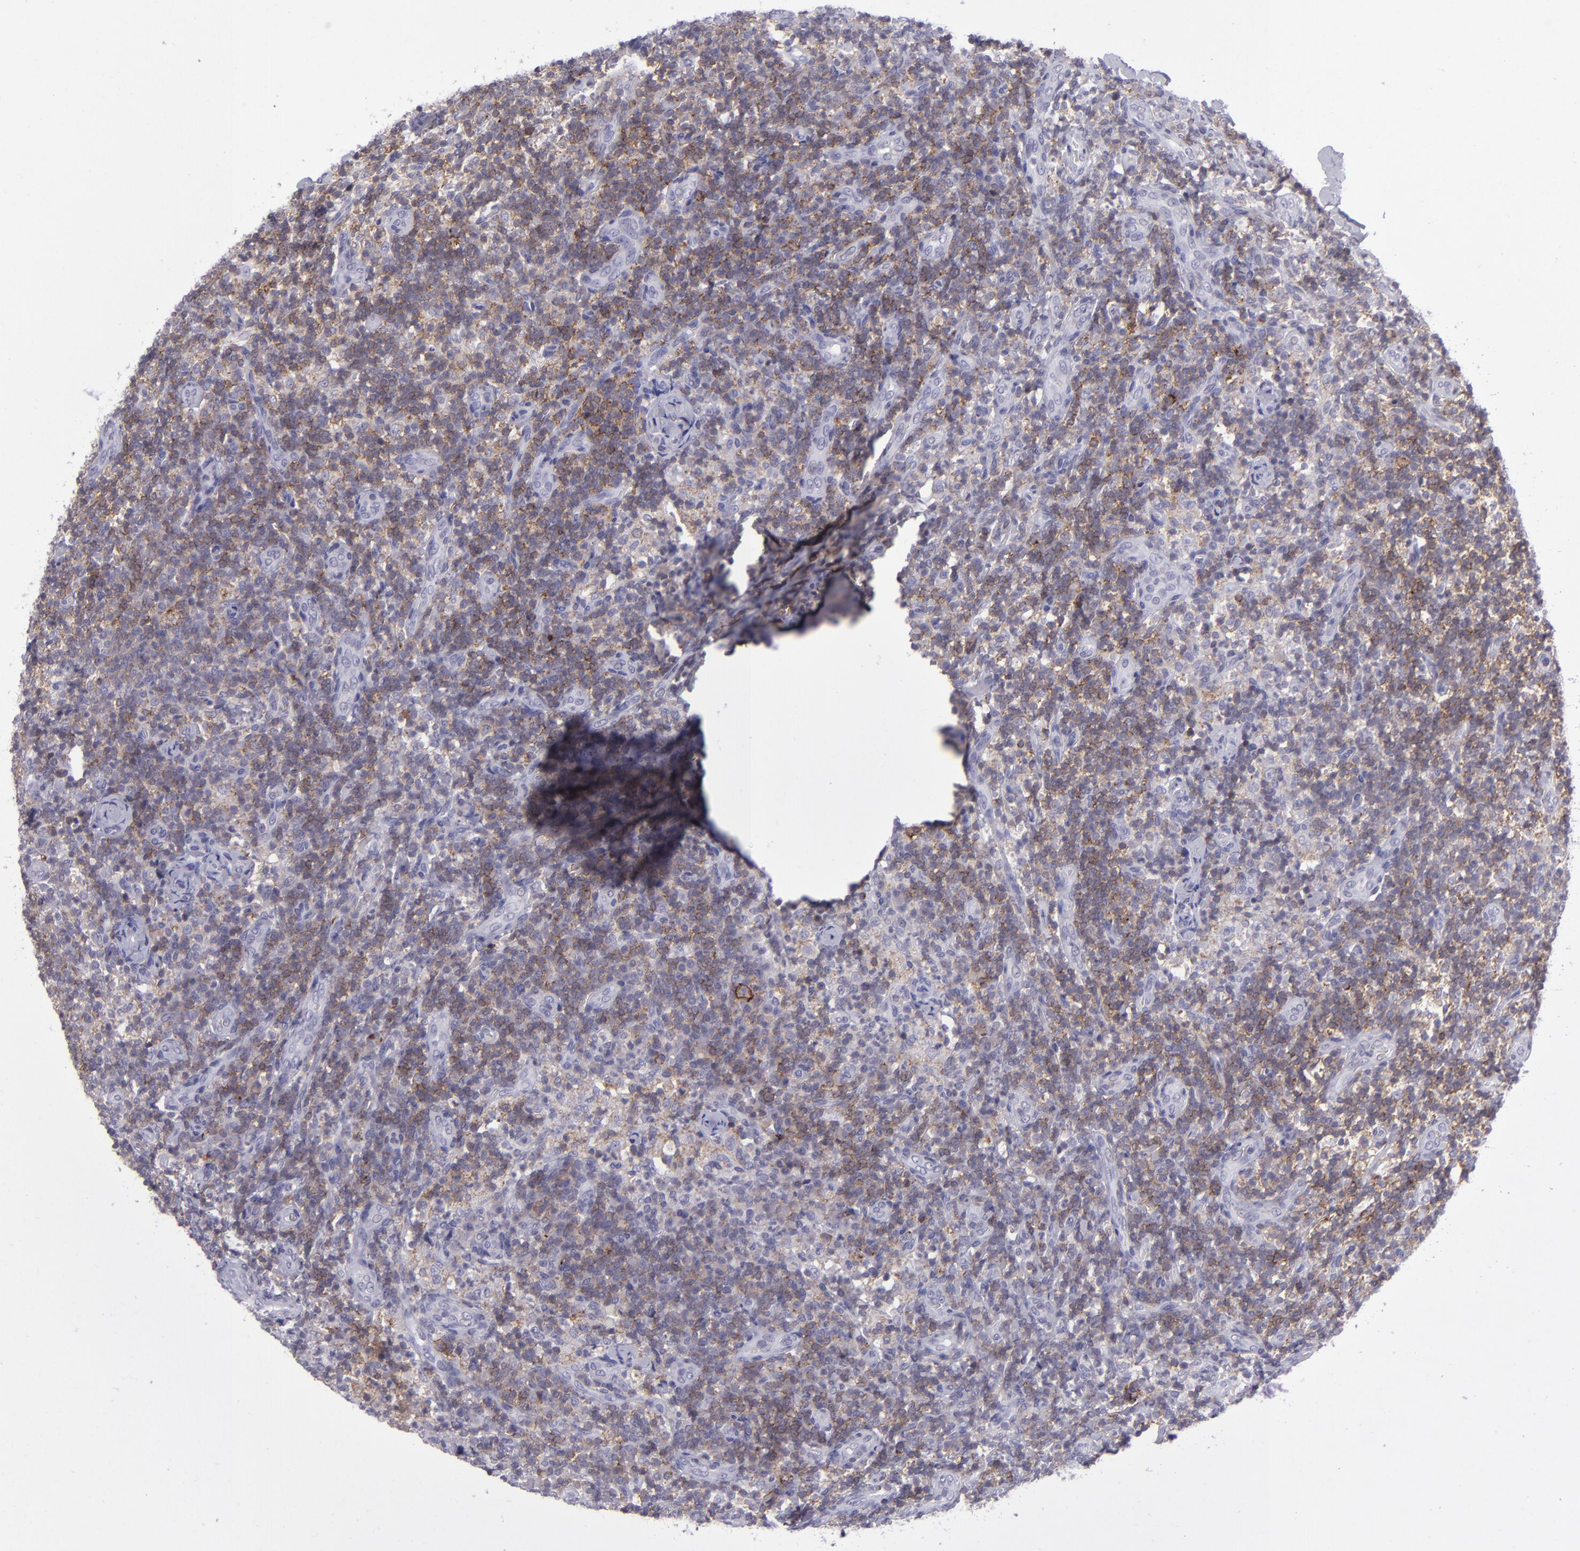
{"staining": {"intensity": "weak", "quantity": "<25%", "location": "cytoplasmic/membranous"}, "tissue": "lymph node", "cell_type": "Germinal center cells", "image_type": "normal", "snomed": [{"axis": "morphology", "description": "Normal tissue, NOS"}, {"axis": "morphology", "description": "Inflammation, NOS"}, {"axis": "topography", "description": "Lymph node"}], "caption": "High power microscopy histopathology image of an immunohistochemistry micrograph of unremarkable lymph node, revealing no significant staining in germinal center cells.", "gene": "CD48", "patient": {"sex": "male", "age": 46}}